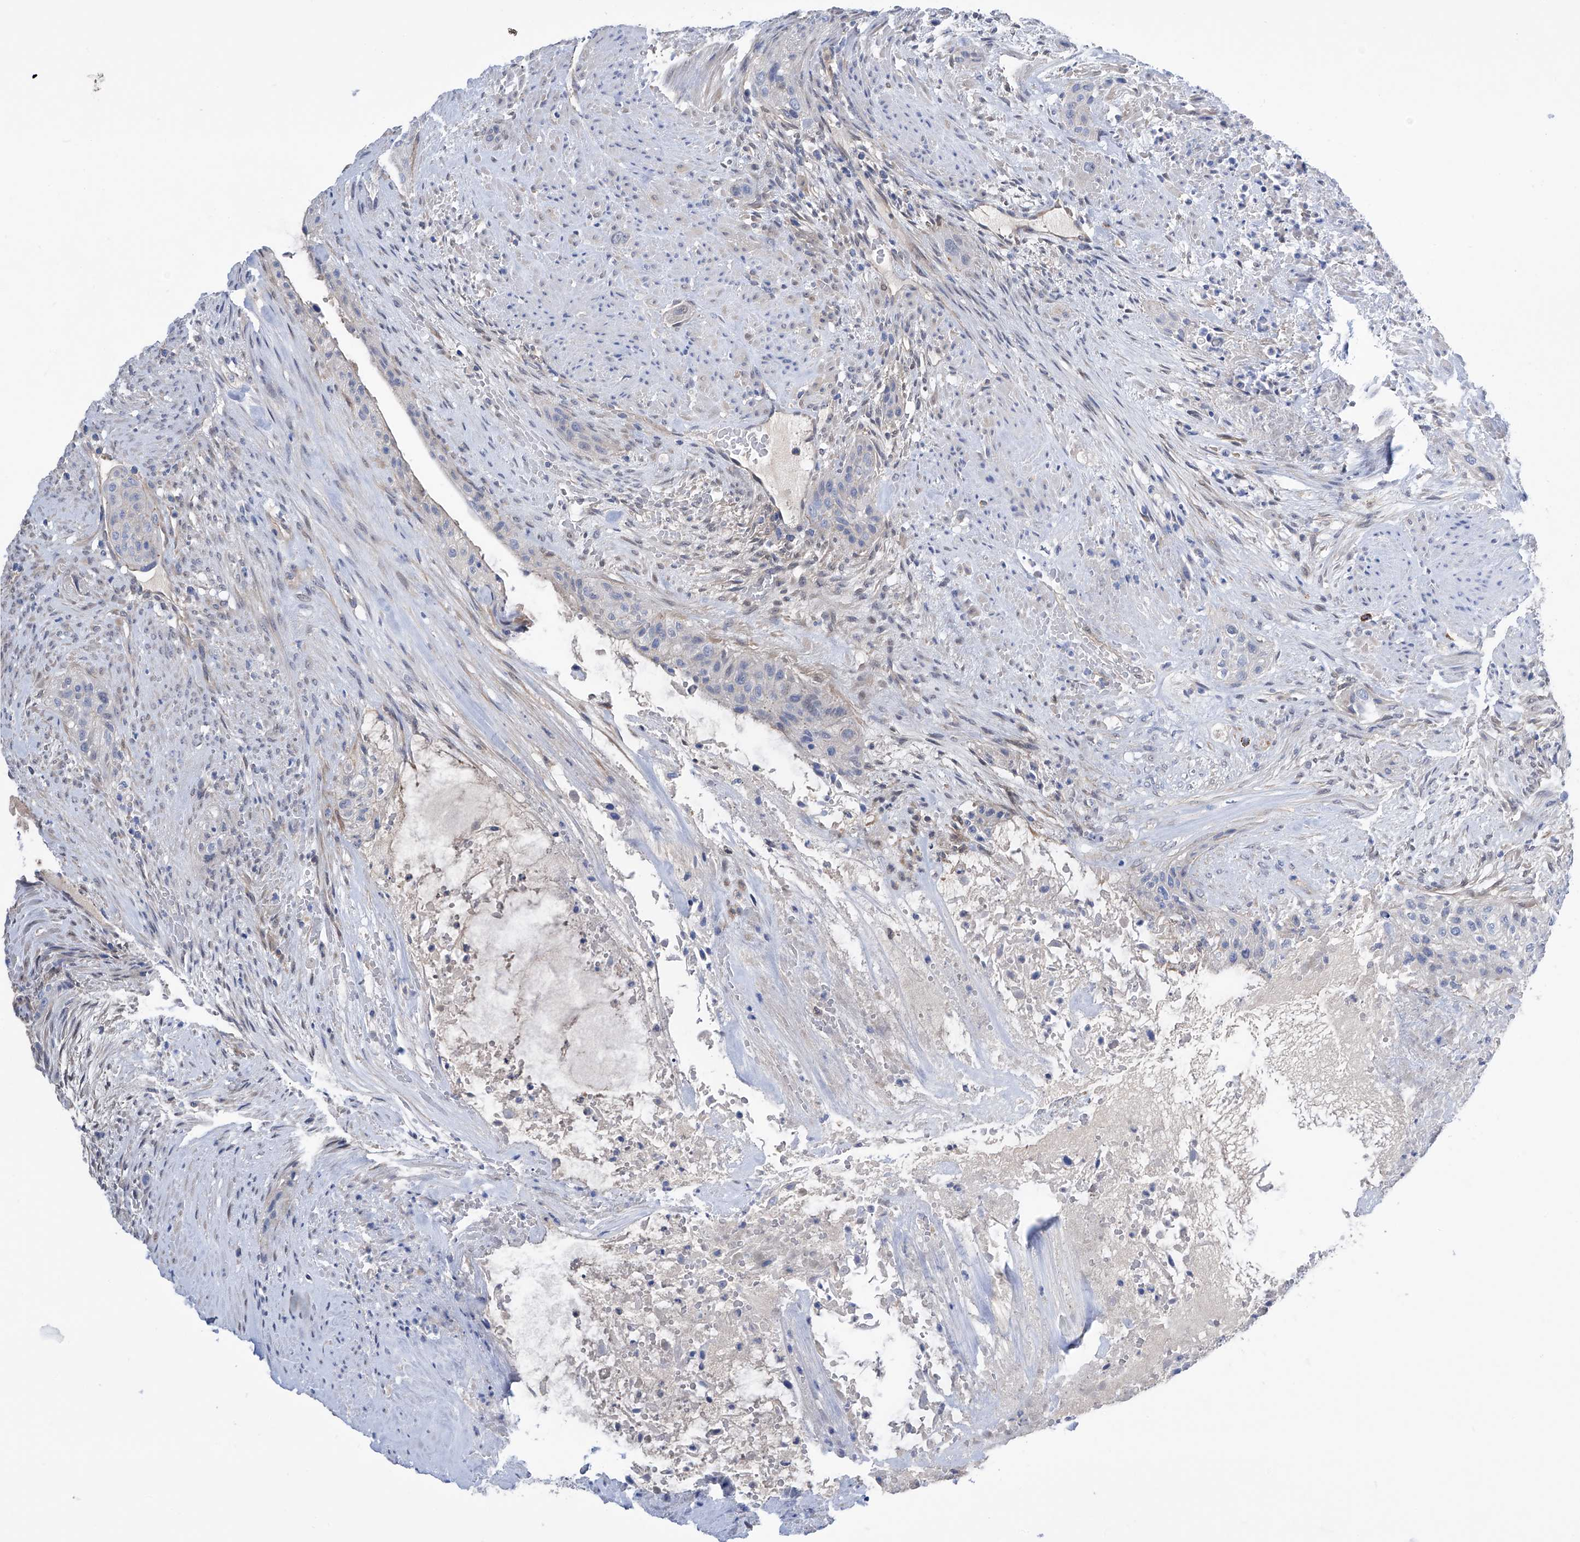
{"staining": {"intensity": "negative", "quantity": "none", "location": "none"}, "tissue": "urothelial cancer", "cell_type": "Tumor cells", "image_type": "cancer", "snomed": [{"axis": "morphology", "description": "Urothelial carcinoma, High grade"}, {"axis": "topography", "description": "Urinary bladder"}], "caption": "Tumor cells show no significant protein expression in high-grade urothelial carcinoma.", "gene": "PGM3", "patient": {"sex": "male", "age": 35}}